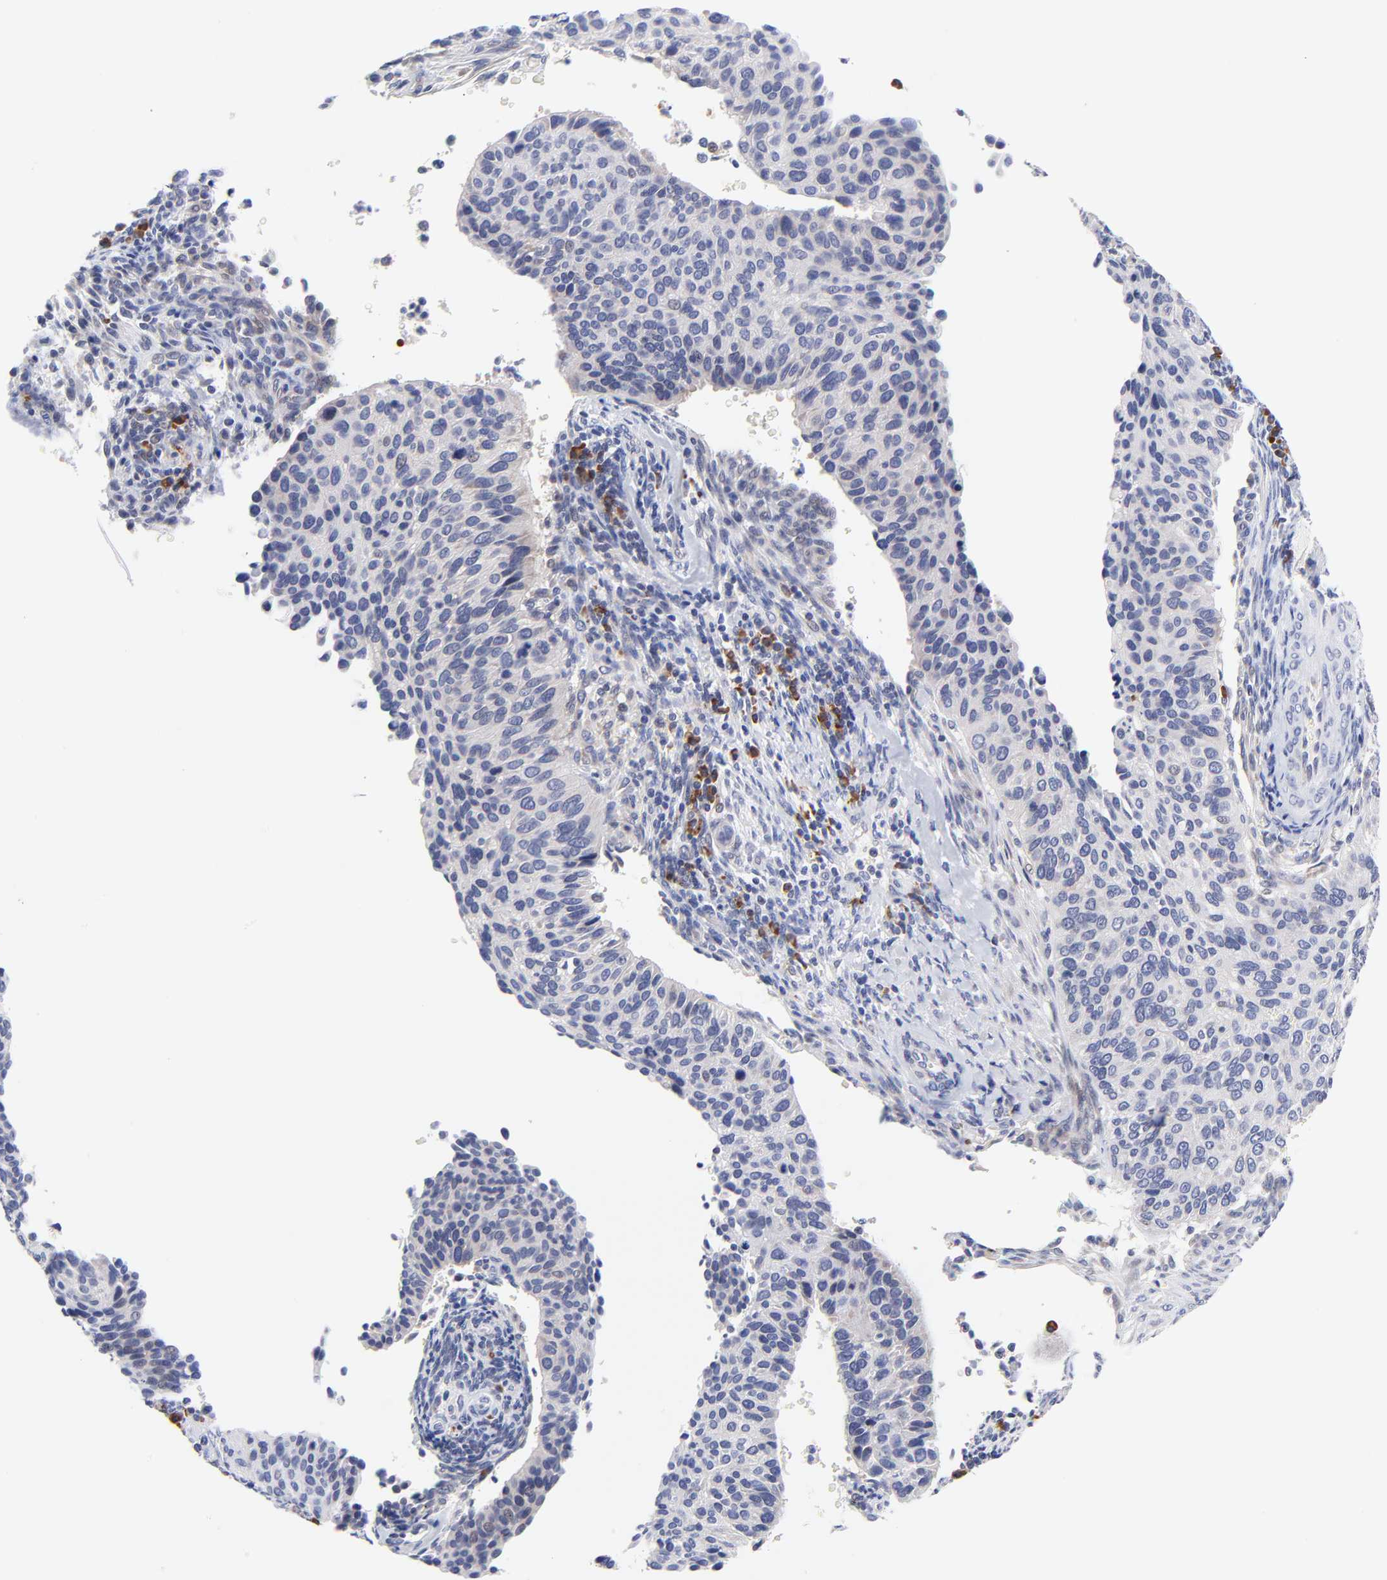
{"staining": {"intensity": "negative", "quantity": "none", "location": "none"}, "tissue": "cervical cancer", "cell_type": "Tumor cells", "image_type": "cancer", "snomed": [{"axis": "morphology", "description": "Adenocarcinoma, NOS"}, {"axis": "topography", "description": "Cervix"}], "caption": "Tumor cells show no significant protein positivity in cervical cancer.", "gene": "AFF2", "patient": {"sex": "female", "age": 29}}